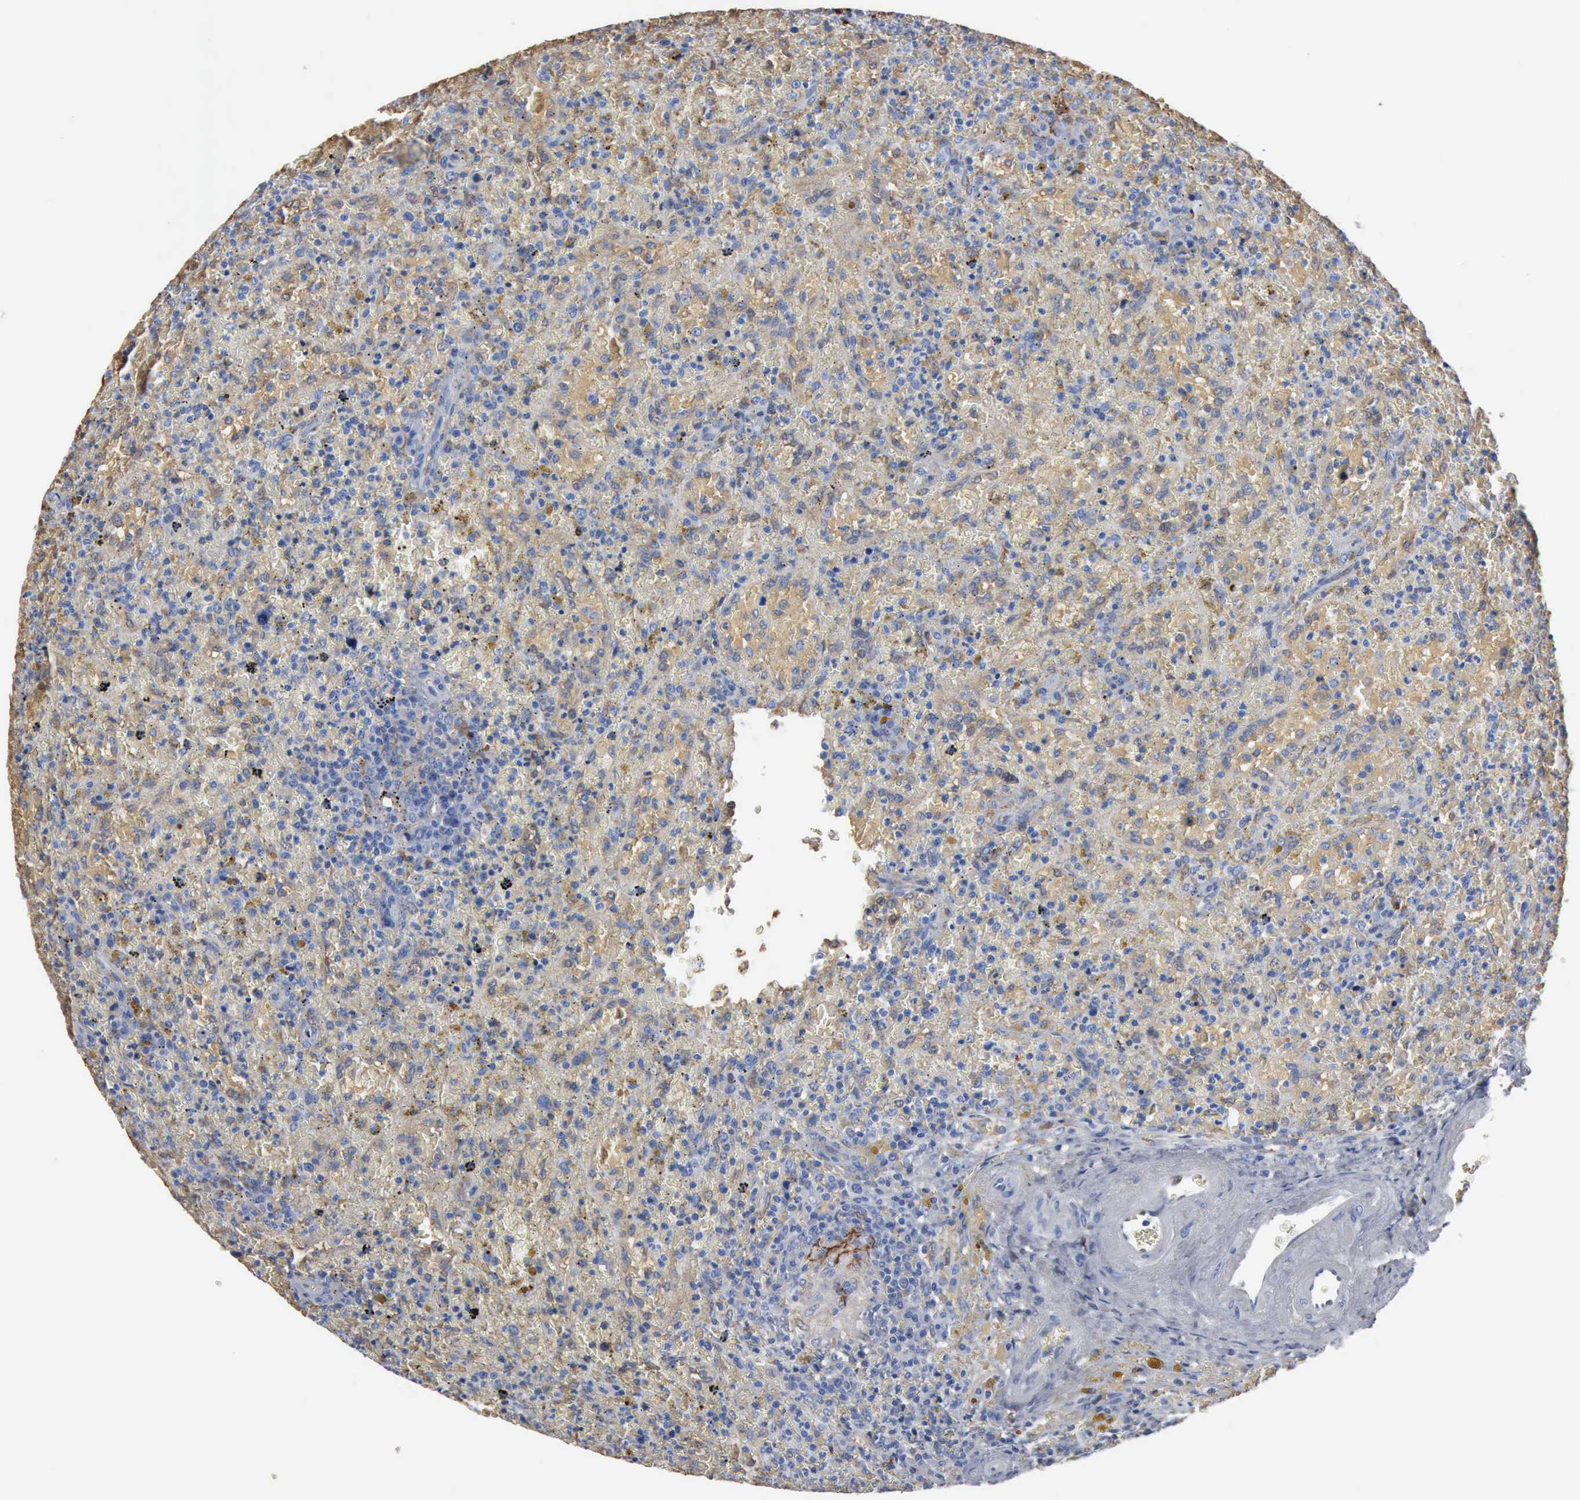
{"staining": {"intensity": "negative", "quantity": "none", "location": "none"}, "tissue": "lymphoma", "cell_type": "Tumor cells", "image_type": "cancer", "snomed": [{"axis": "morphology", "description": "Malignant lymphoma, non-Hodgkin's type, High grade"}, {"axis": "topography", "description": "Spleen"}, {"axis": "topography", "description": "Lymph node"}], "caption": "Lymphoma was stained to show a protein in brown. There is no significant staining in tumor cells. The staining is performed using DAB brown chromogen with nuclei counter-stained in using hematoxylin.", "gene": "FSCN1", "patient": {"sex": "female", "age": 70}}